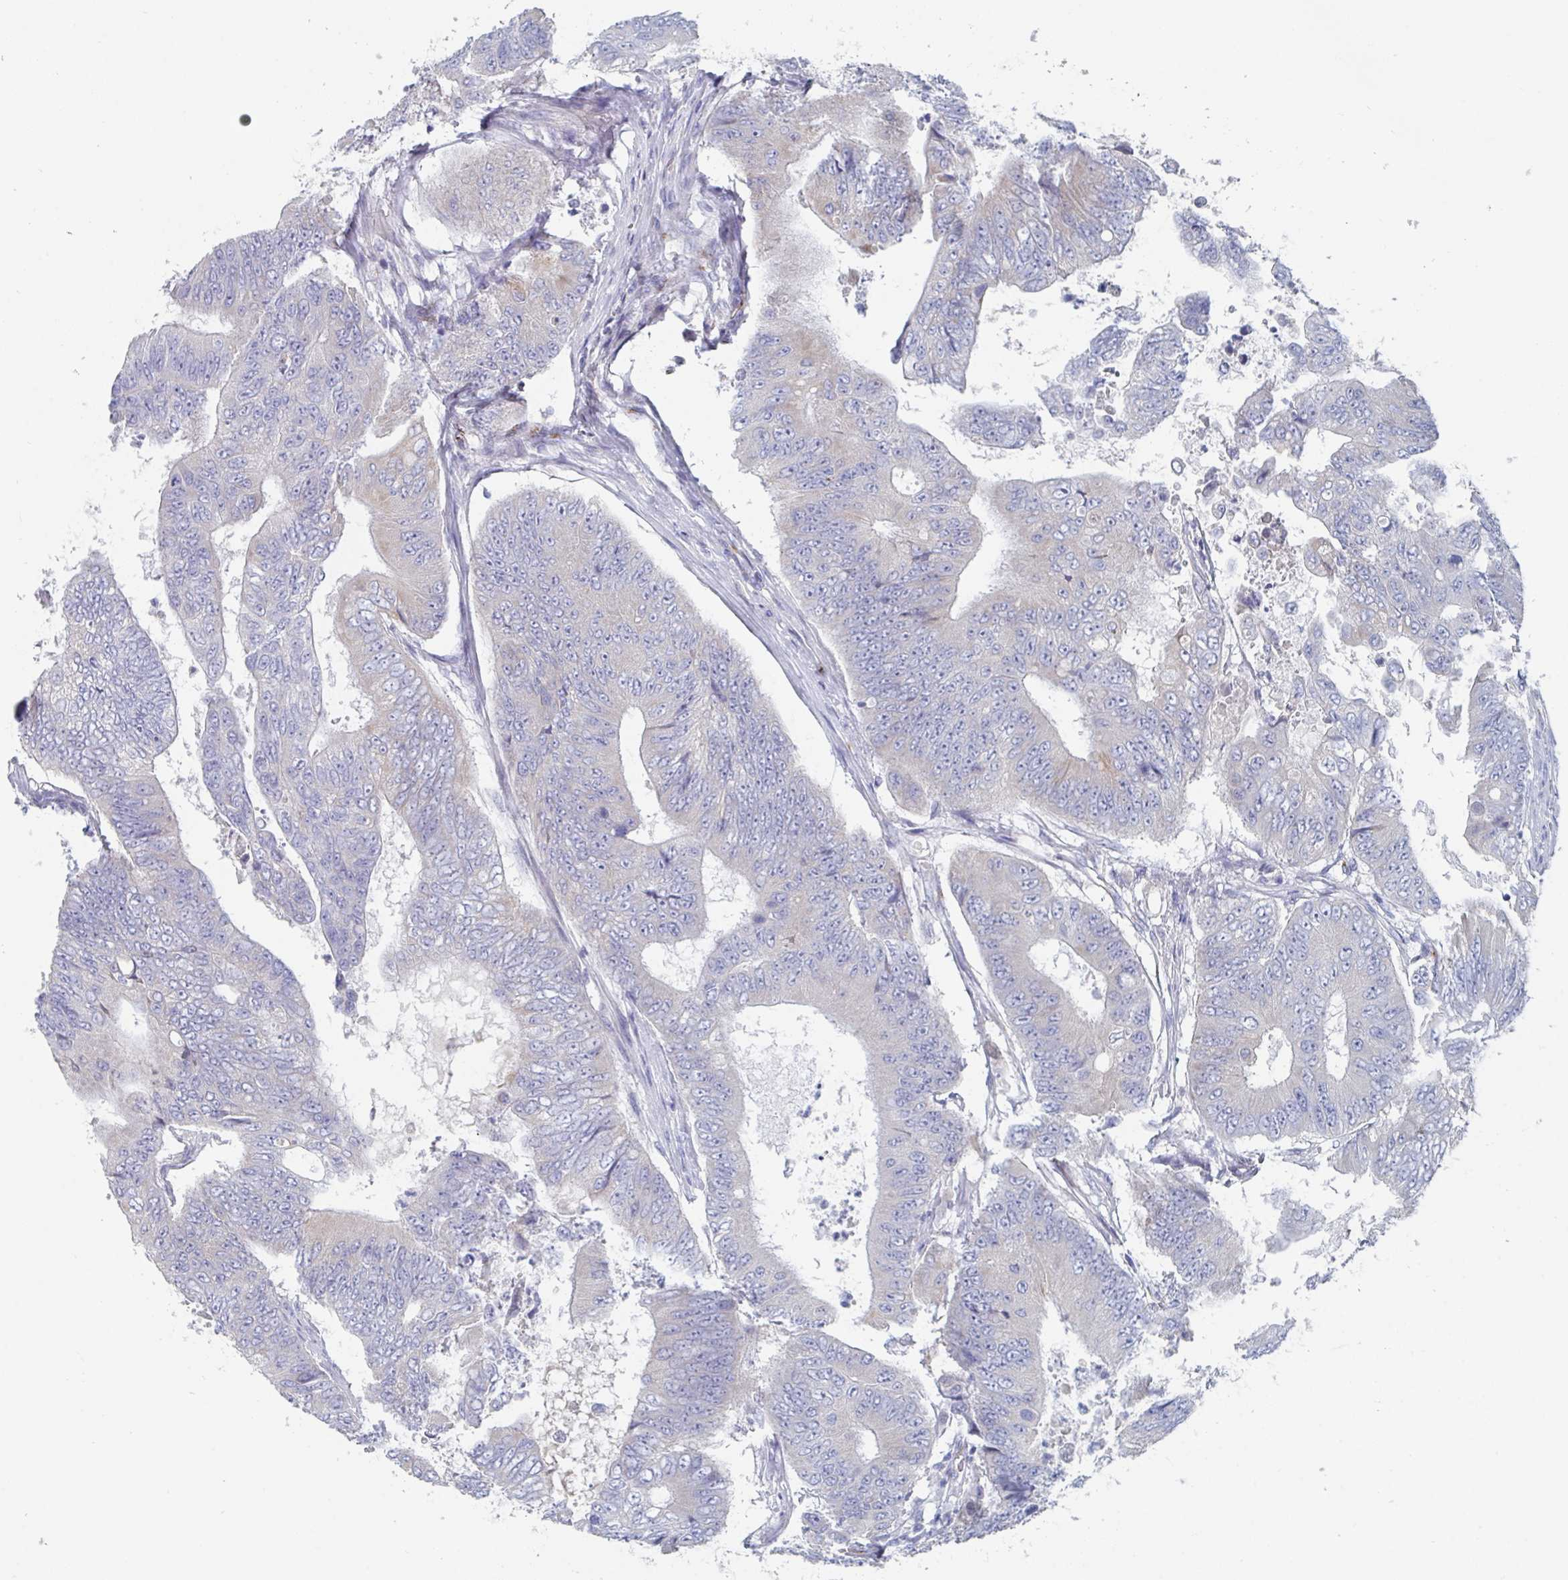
{"staining": {"intensity": "weak", "quantity": "<25%", "location": "cytoplasmic/membranous"}, "tissue": "colorectal cancer", "cell_type": "Tumor cells", "image_type": "cancer", "snomed": [{"axis": "morphology", "description": "Adenocarcinoma, NOS"}, {"axis": "topography", "description": "Colon"}], "caption": "High power microscopy image of an immunohistochemistry (IHC) photomicrograph of adenocarcinoma (colorectal), revealing no significant positivity in tumor cells.", "gene": "ABHD16A", "patient": {"sex": "female", "age": 48}}